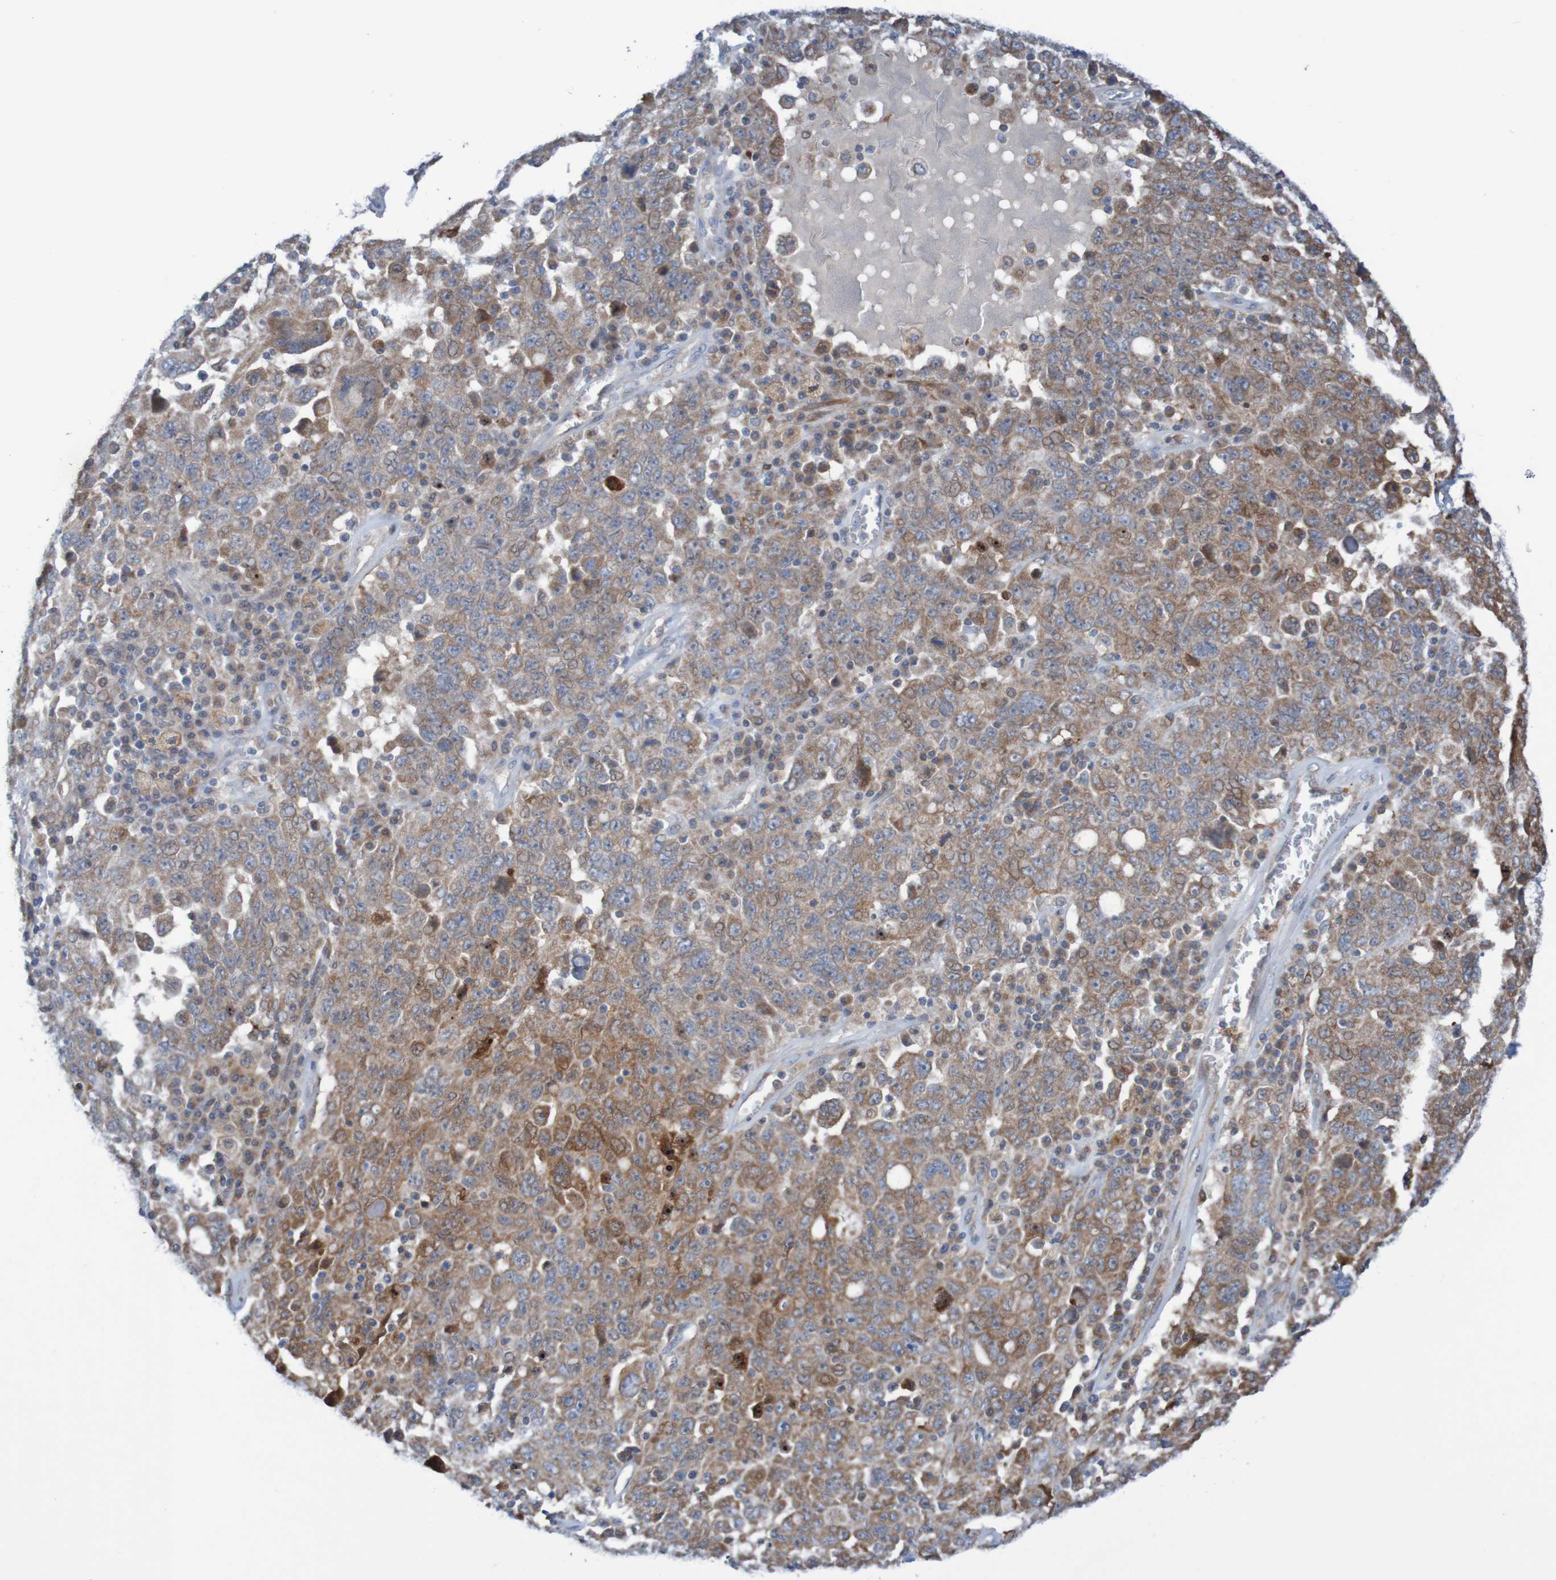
{"staining": {"intensity": "strong", "quantity": "<25%", "location": "cytoplasmic/membranous,nuclear"}, "tissue": "ovarian cancer", "cell_type": "Tumor cells", "image_type": "cancer", "snomed": [{"axis": "morphology", "description": "Carcinoma, endometroid"}, {"axis": "topography", "description": "Ovary"}], "caption": "Endometroid carcinoma (ovarian) stained for a protein (brown) reveals strong cytoplasmic/membranous and nuclear positive positivity in about <25% of tumor cells.", "gene": "ANGPT4", "patient": {"sex": "female", "age": 62}}